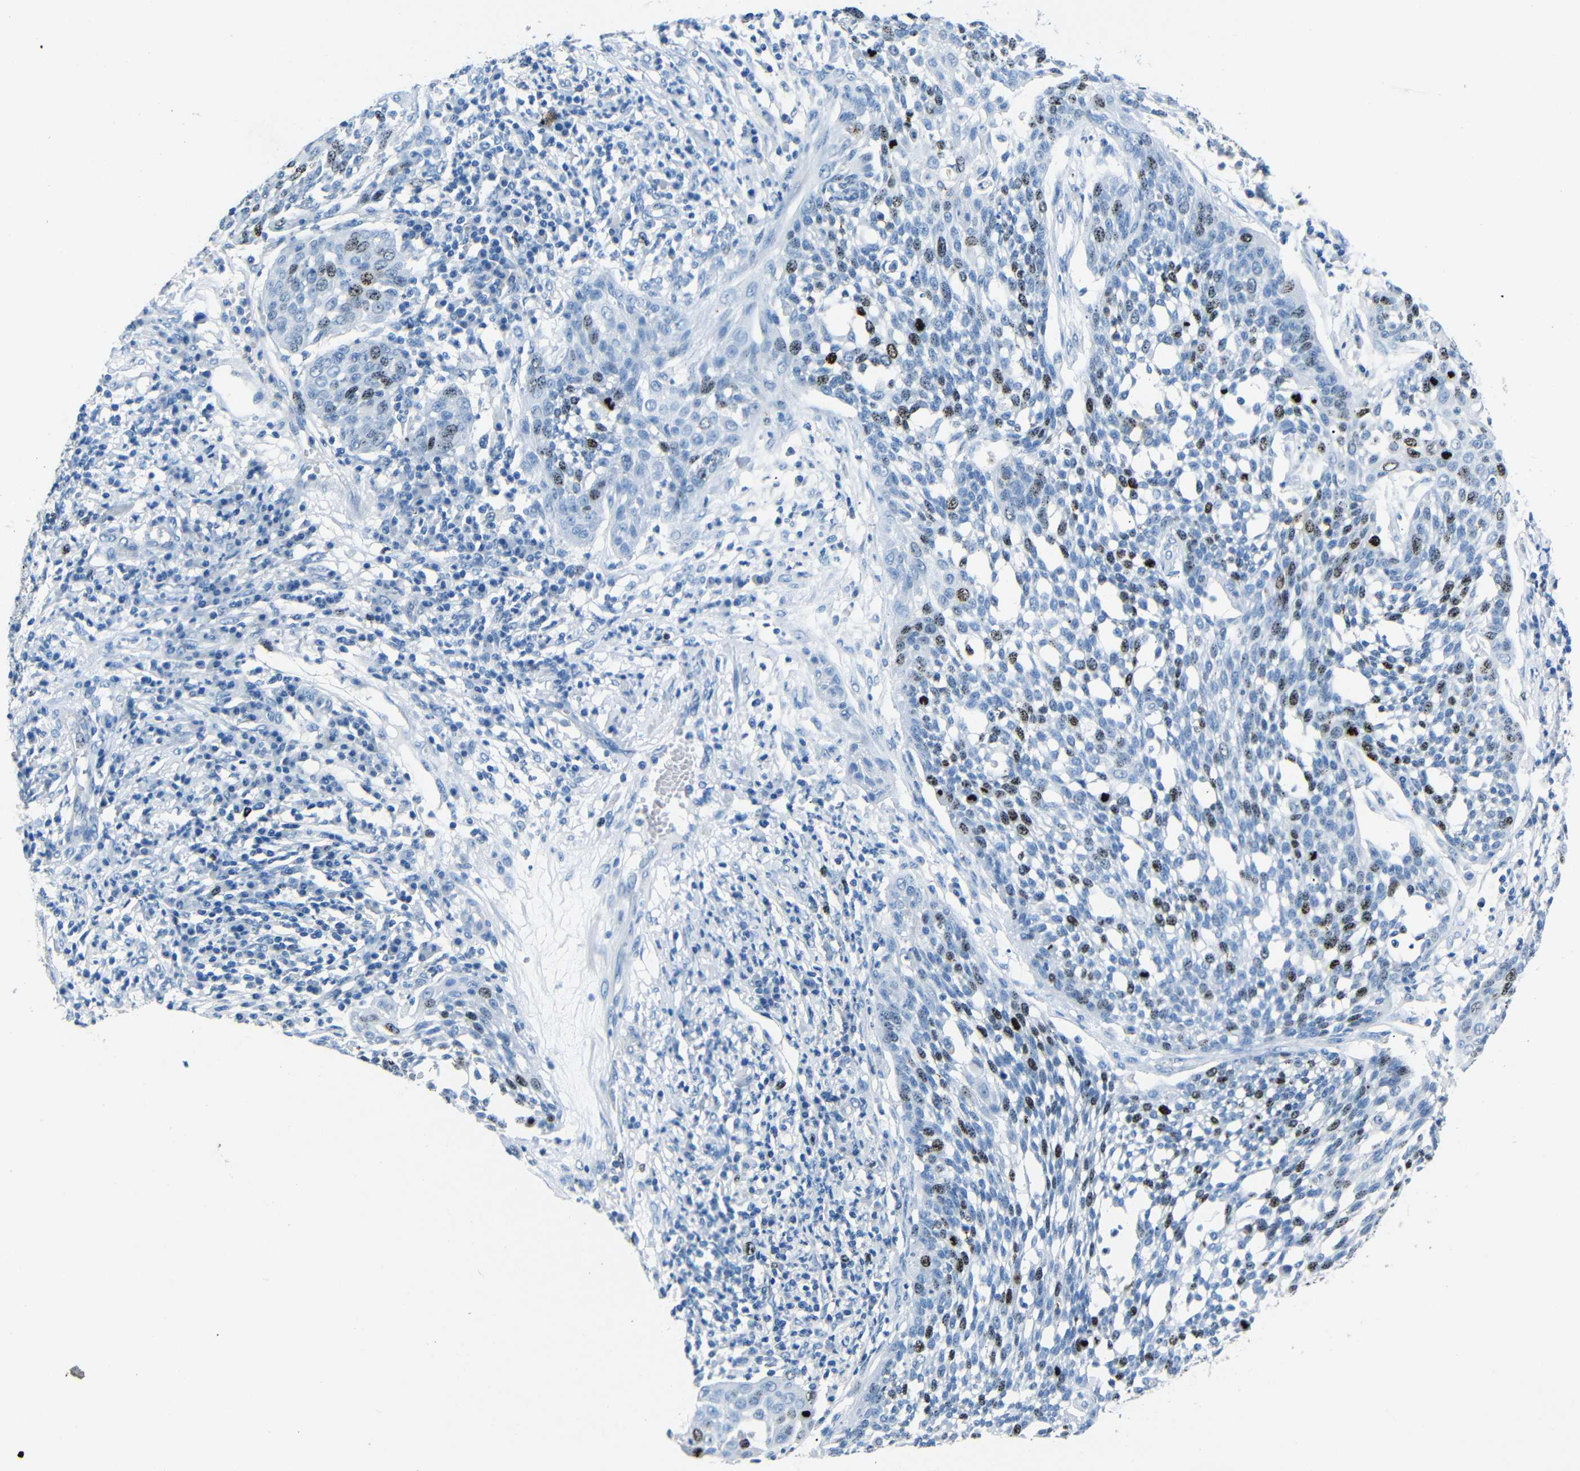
{"staining": {"intensity": "strong", "quantity": "25%-75%", "location": "nuclear"}, "tissue": "cervical cancer", "cell_type": "Tumor cells", "image_type": "cancer", "snomed": [{"axis": "morphology", "description": "Squamous cell carcinoma, NOS"}, {"axis": "topography", "description": "Cervix"}], "caption": "A photomicrograph of cervical cancer (squamous cell carcinoma) stained for a protein displays strong nuclear brown staining in tumor cells.", "gene": "INCENP", "patient": {"sex": "female", "age": 34}}